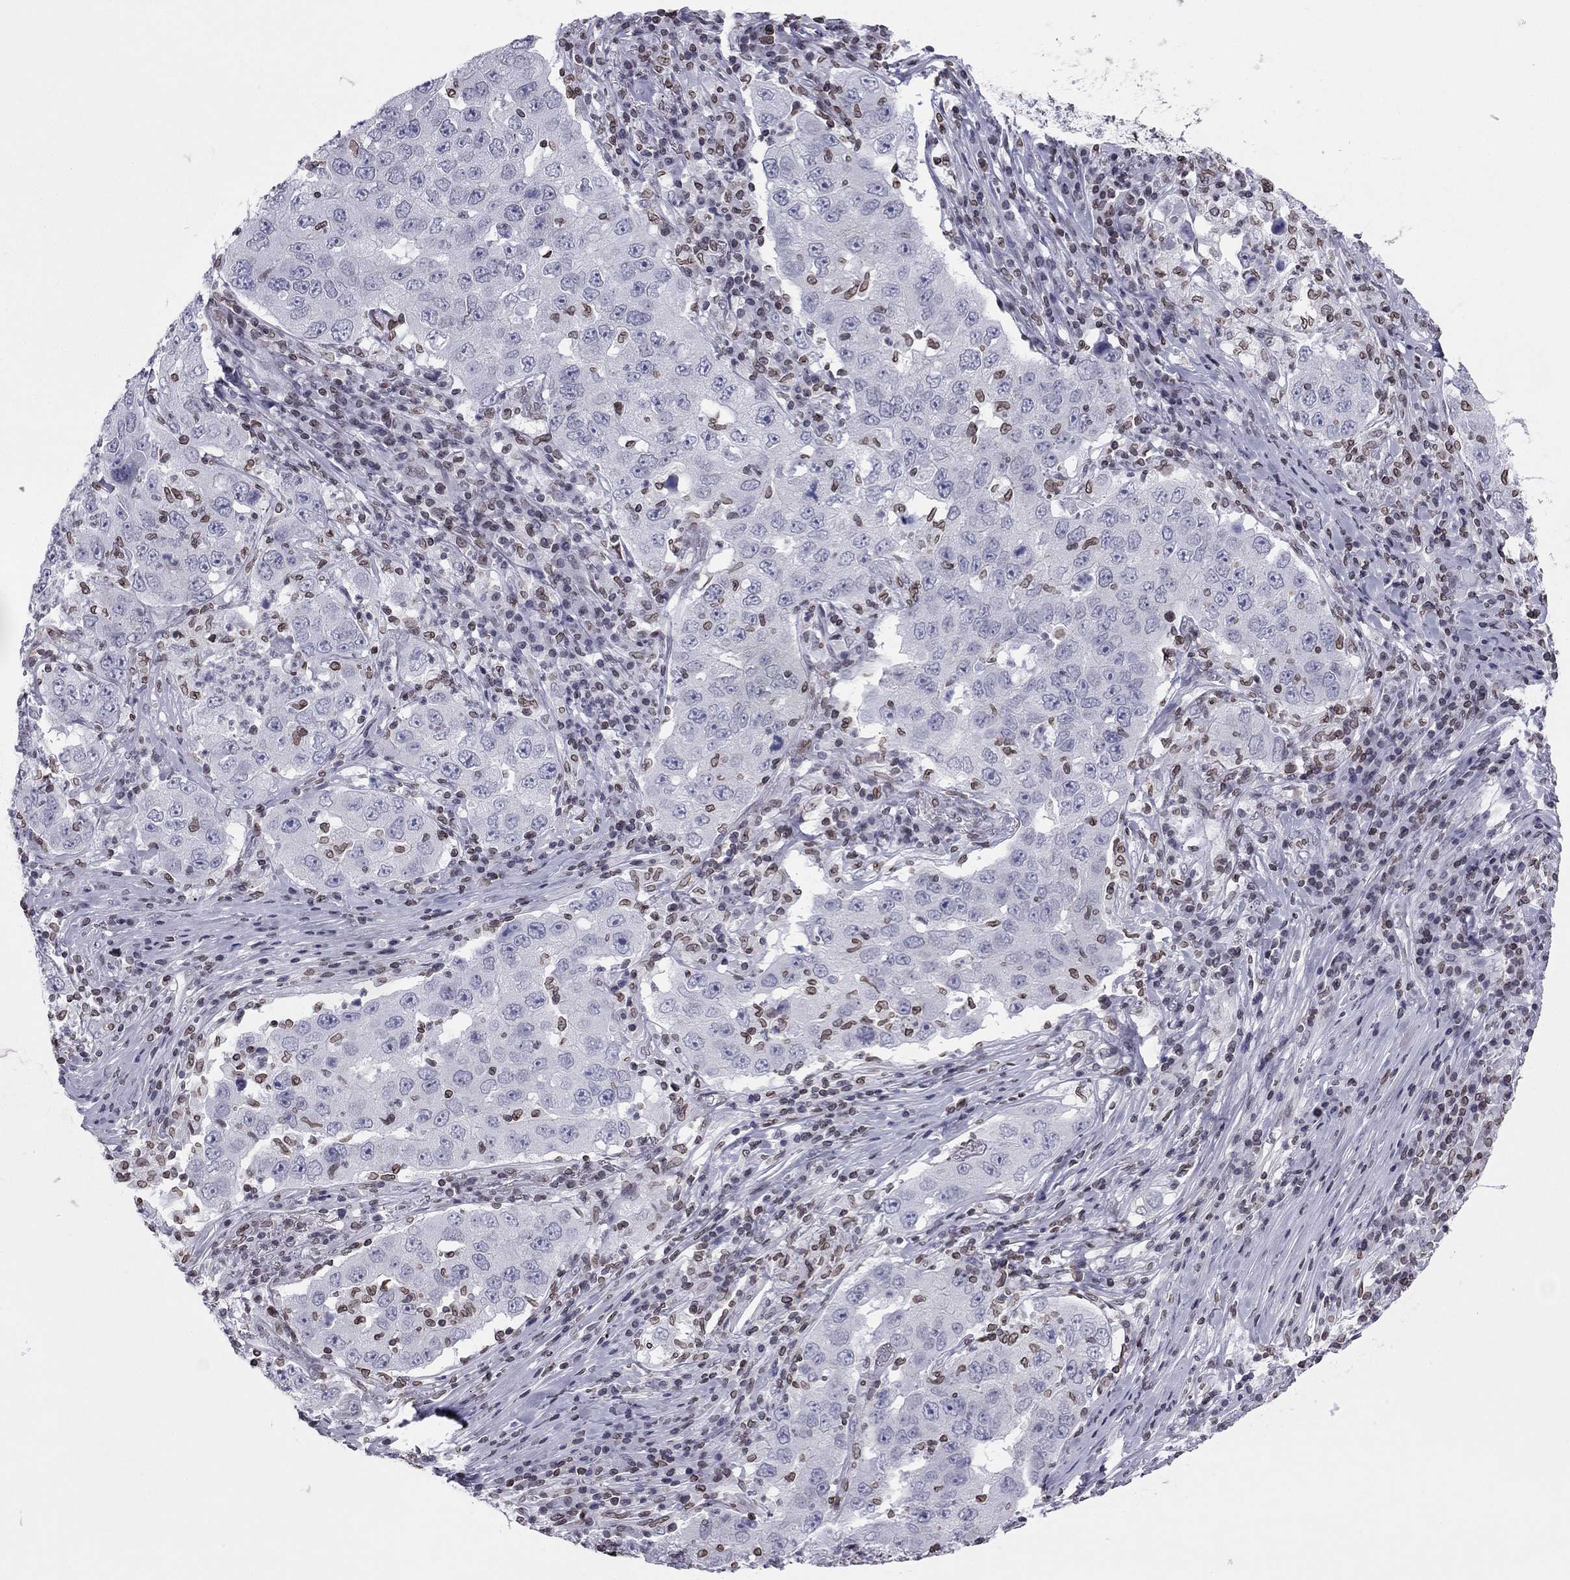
{"staining": {"intensity": "negative", "quantity": "none", "location": "none"}, "tissue": "lung cancer", "cell_type": "Tumor cells", "image_type": "cancer", "snomed": [{"axis": "morphology", "description": "Adenocarcinoma, NOS"}, {"axis": "topography", "description": "Lung"}], "caption": "This is an immunohistochemistry (IHC) image of lung cancer. There is no staining in tumor cells.", "gene": "ESPL1", "patient": {"sex": "male", "age": 73}}